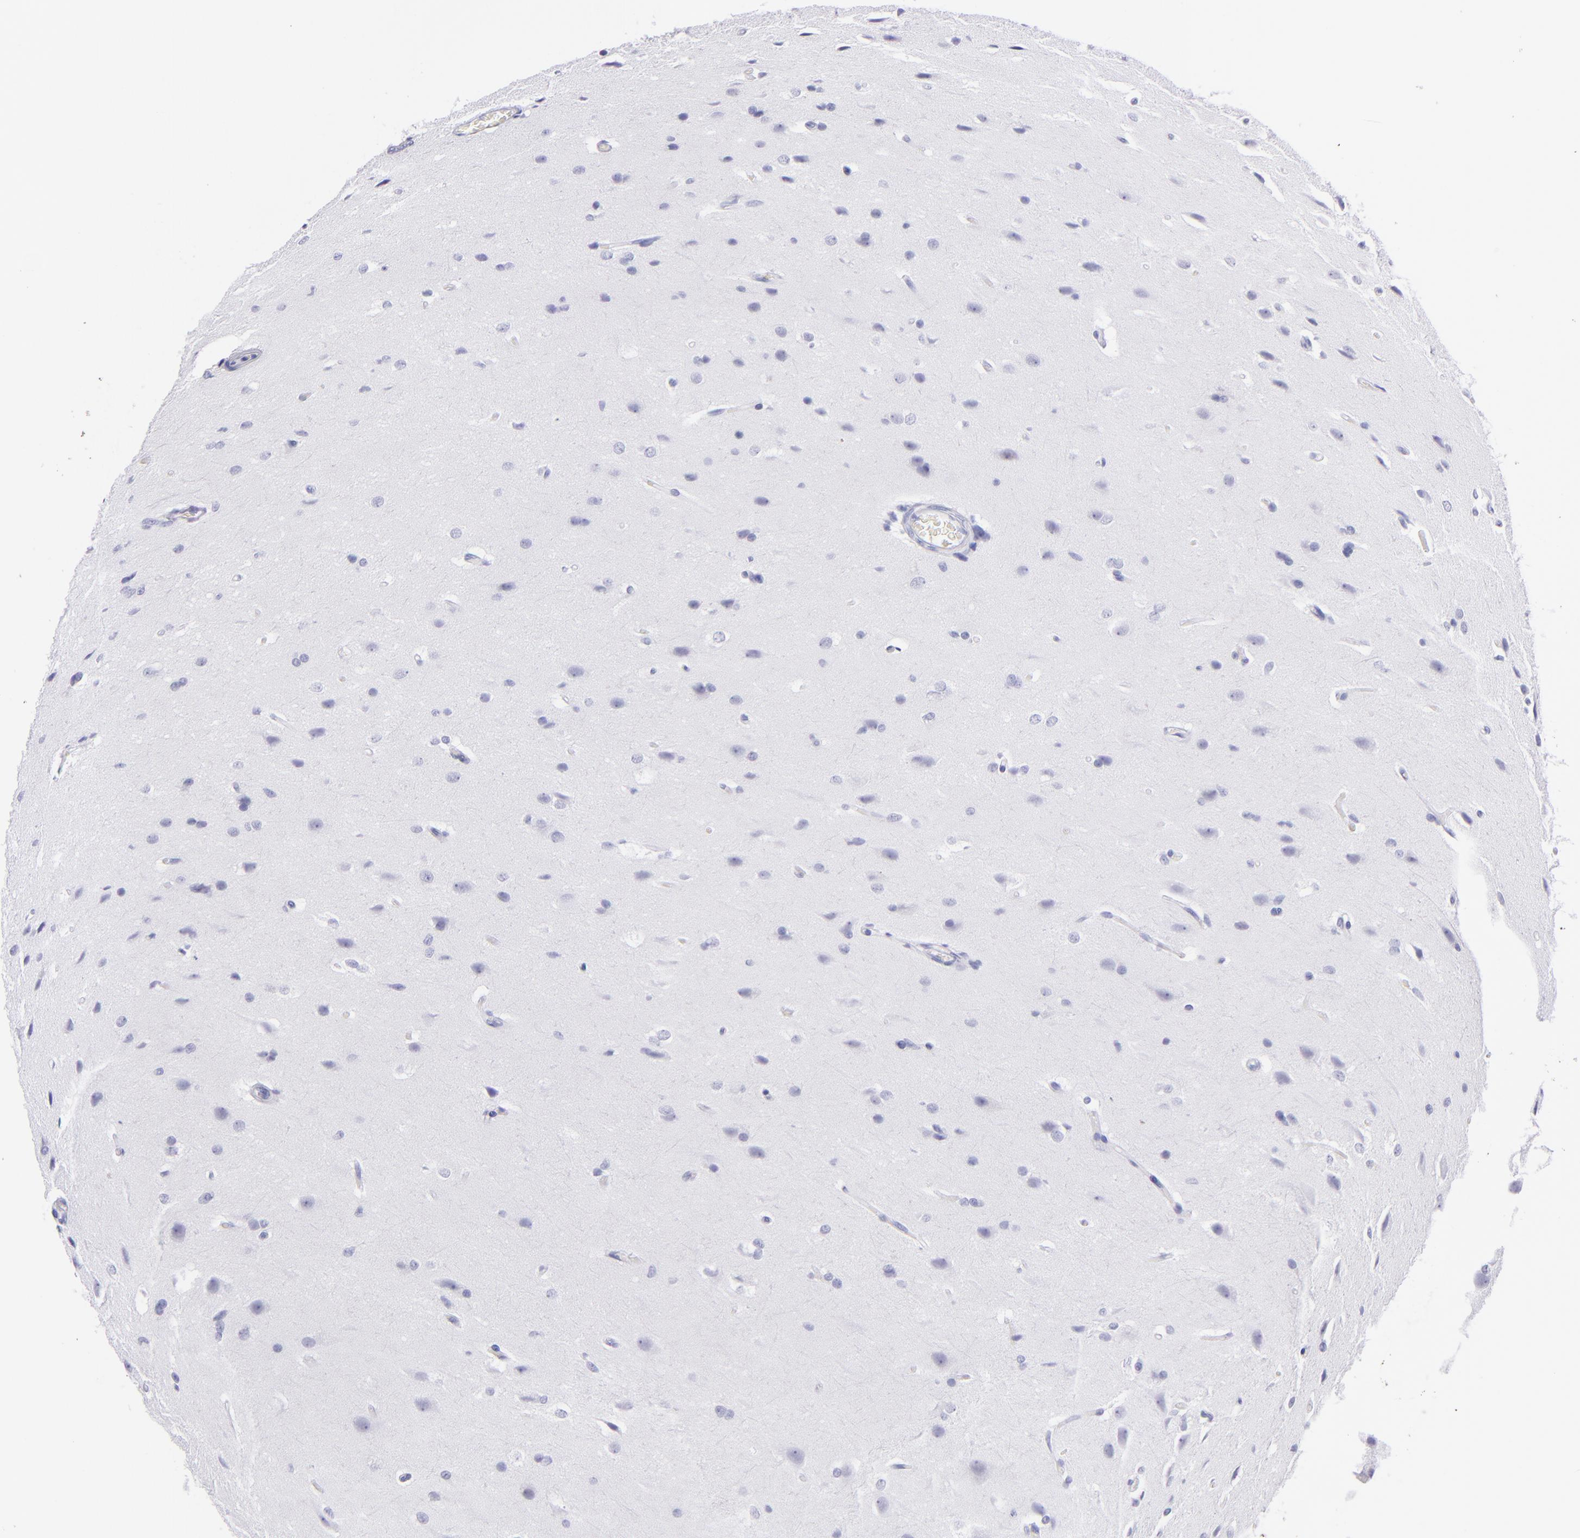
{"staining": {"intensity": "negative", "quantity": "none", "location": "none"}, "tissue": "glioma", "cell_type": "Tumor cells", "image_type": "cancer", "snomed": [{"axis": "morphology", "description": "Glioma, malignant, High grade"}, {"axis": "topography", "description": "Brain"}], "caption": "Immunohistochemistry (IHC) photomicrograph of human glioma stained for a protein (brown), which shows no staining in tumor cells.", "gene": "PRF1", "patient": {"sex": "male", "age": 68}}